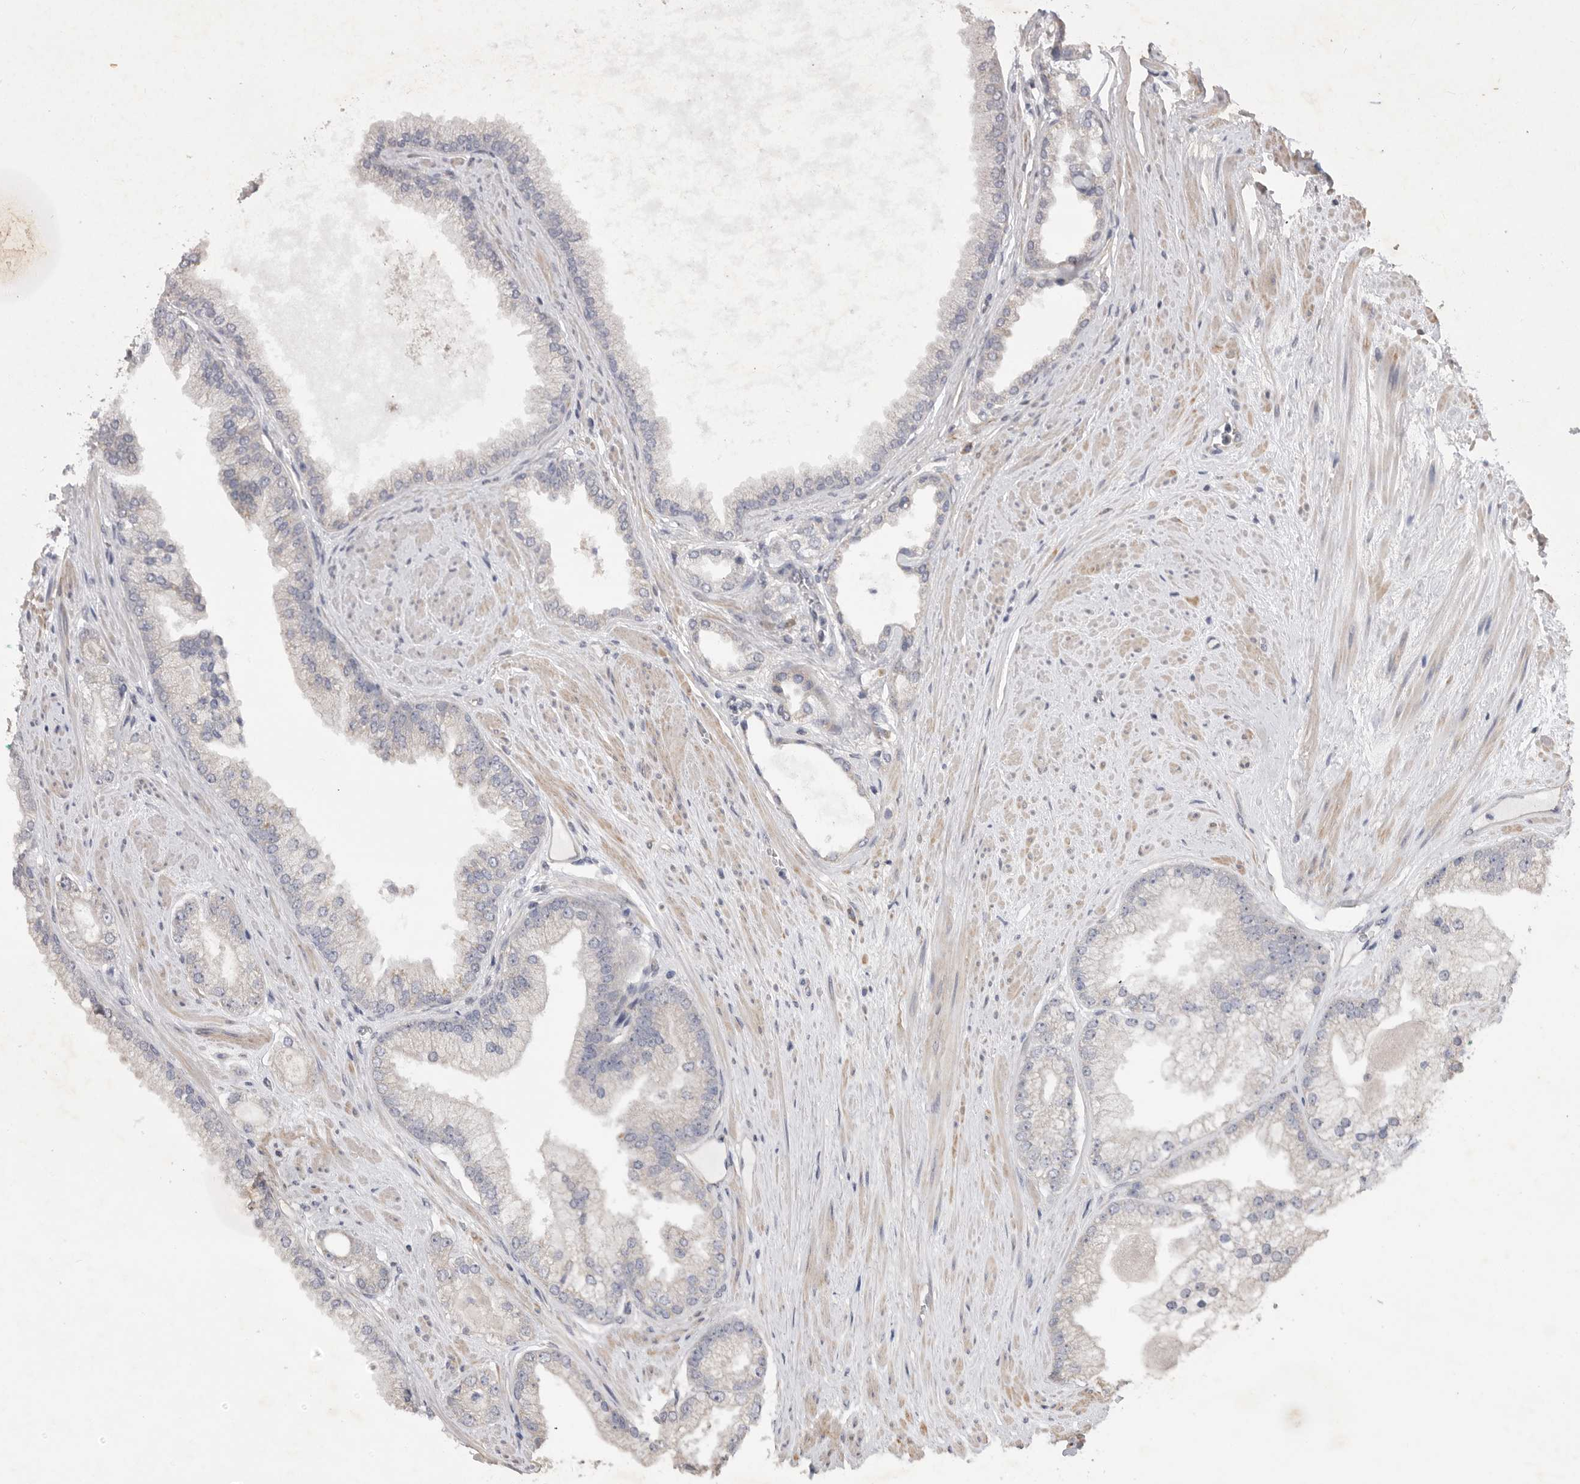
{"staining": {"intensity": "negative", "quantity": "none", "location": "none"}, "tissue": "prostate cancer", "cell_type": "Tumor cells", "image_type": "cancer", "snomed": [{"axis": "morphology", "description": "Adenocarcinoma, High grade"}, {"axis": "topography", "description": "Prostate"}], "caption": "Prostate cancer was stained to show a protein in brown. There is no significant staining in tumor cells.", "gene": "EDEM3", "patient": {"sex": "male", "age": 58}}